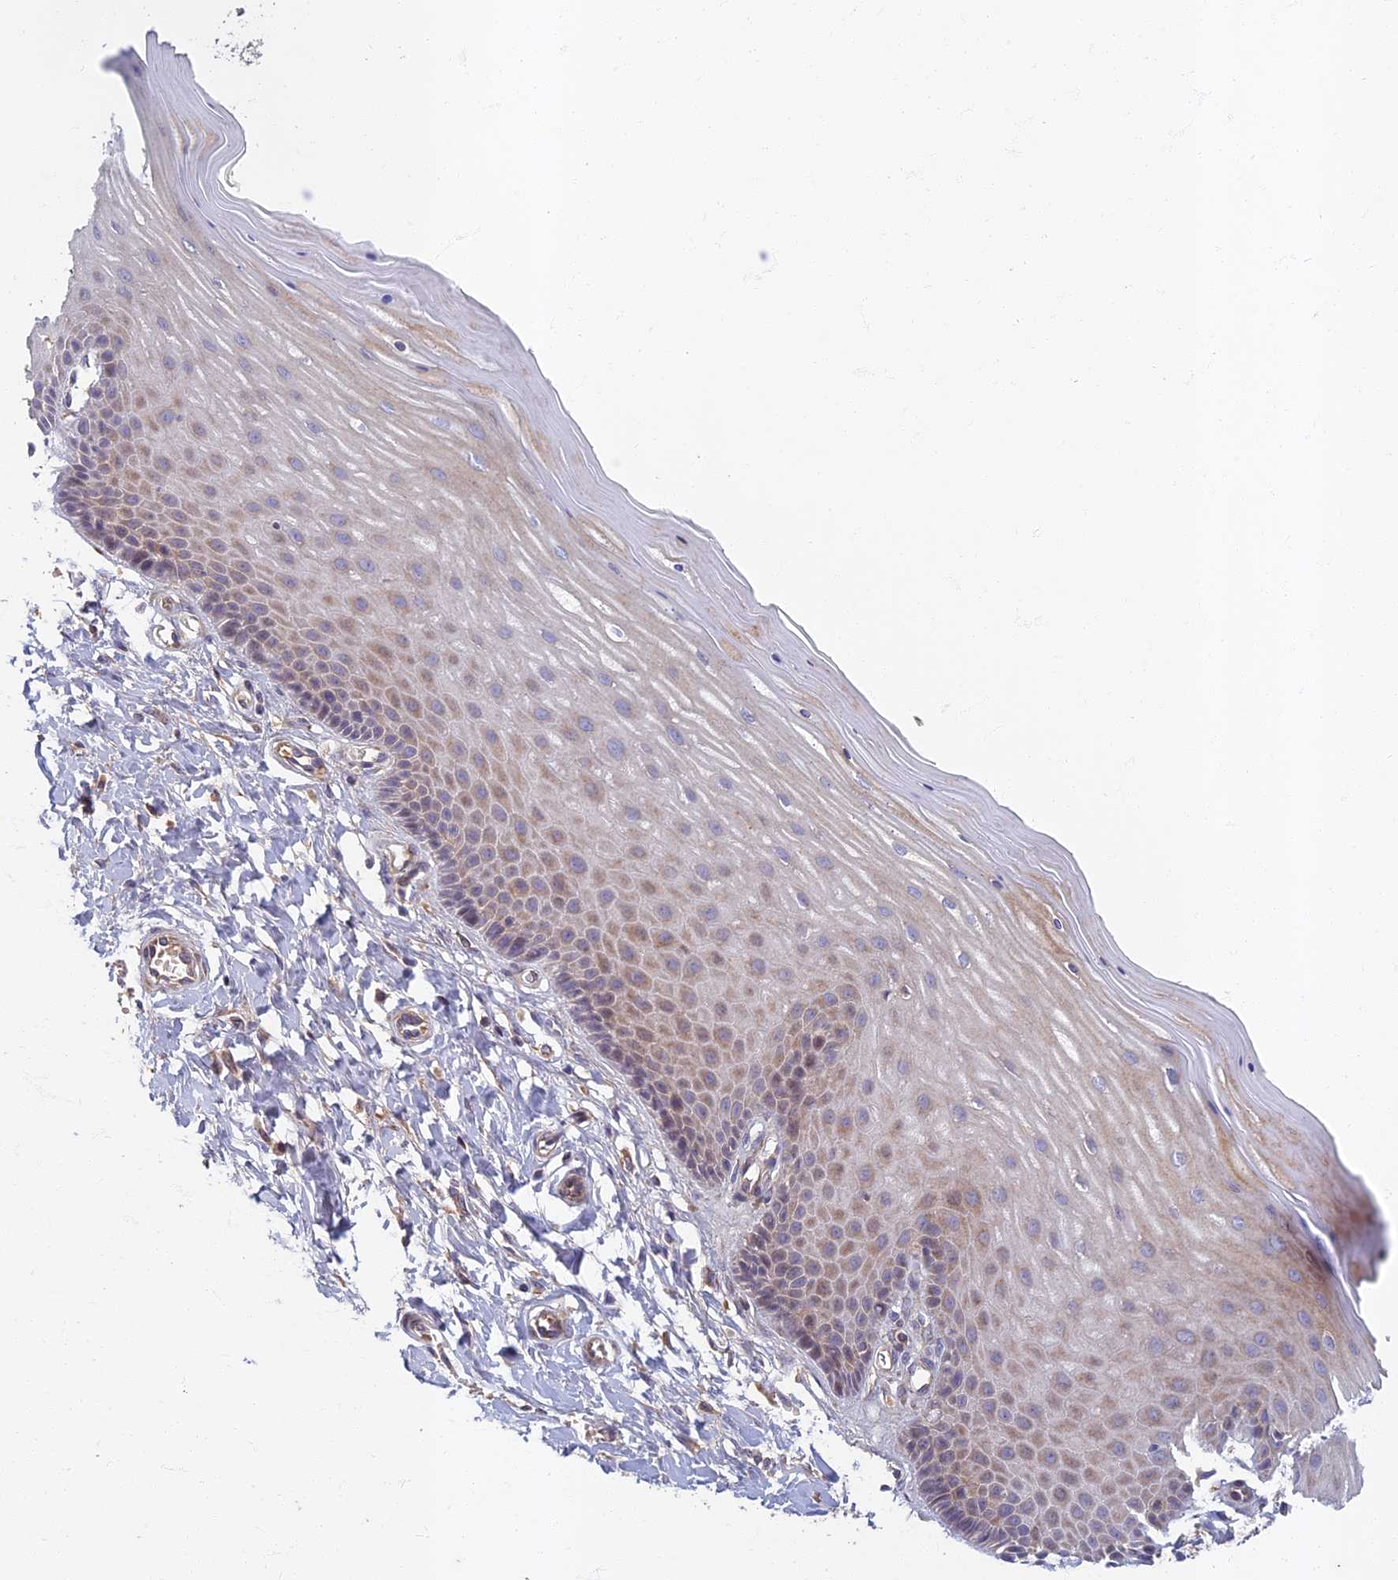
{"staining": {"intensity": "negative", "quantity": "none", "location": "none"}, "tissue": "cervix", "cell_type": "Glandular cells", "image_type": "normal", "snomed": [{"axis": "morphology", "description": "Normal tissue, NOS"}, {"axis": "topography", "description": "Cervix"}], "caption": "High magnification brightfield microscopy of unremarkable cervix stained with DAB (3,3'-diaminobenzidine) (brown) and counterstained with hematoxylin (blue): glandular cells show no significant positivity. (Brightfield microscopy of DAB (3,3'-diaminobenzidine) immunohistochemistry at high magnification).", "gene": "SOGA1", "patient": {"sex": "female", "age": 55}}